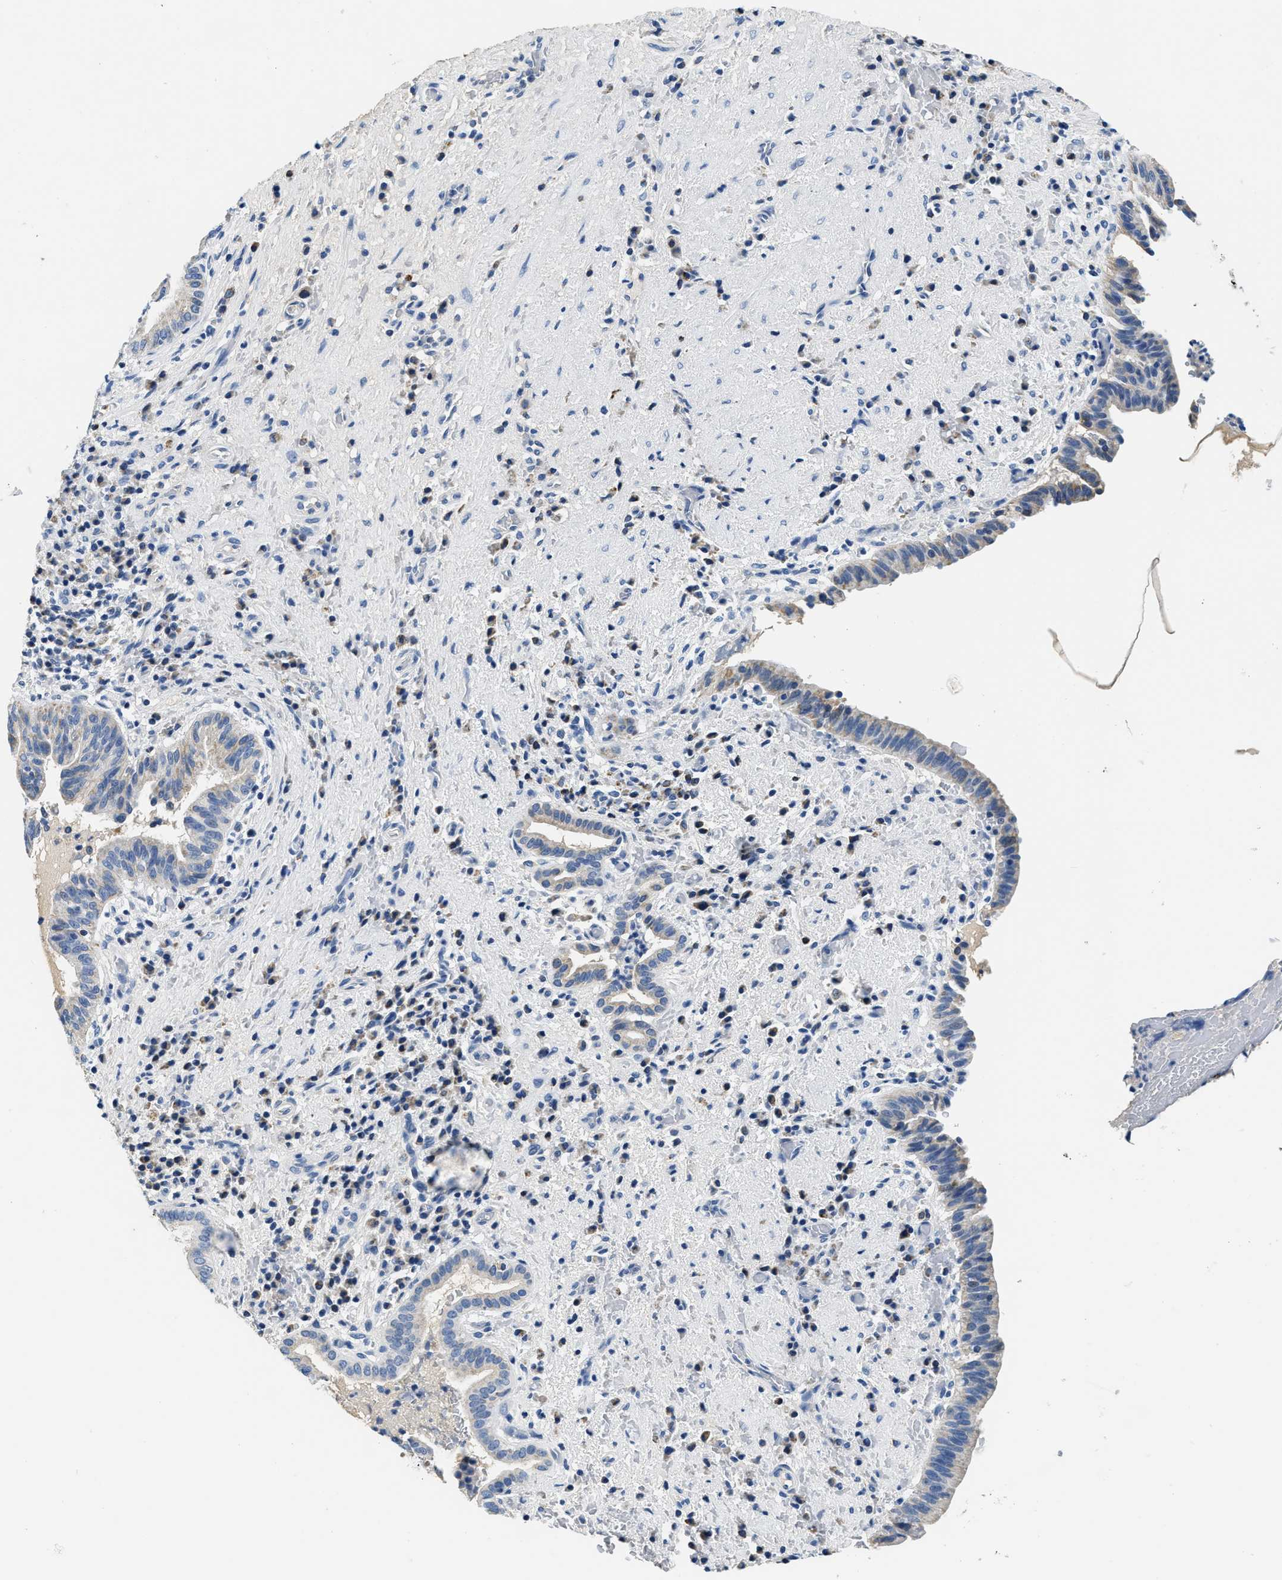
{"staining": {"intensity": "negative", "quantity": "none", "location": "none"}, "tissue": "liver cancer", "cell_type": "Tumor cells", "image_type": "cancer", "snomed": [{"axis": "morphology", "description": "Cholangiocarcinoma"}, {"axis": "topography", "description": "Liver"}], "caption": "This image is of liver cancer (cholangiocarcinoma) stained with immunohistochemistry to label a protein in brown with the nuclei are counter-stained blue. There is no staining in tumor cells.", "gene": "PCK2", "patient": {"sex": "female", "age": 38}}